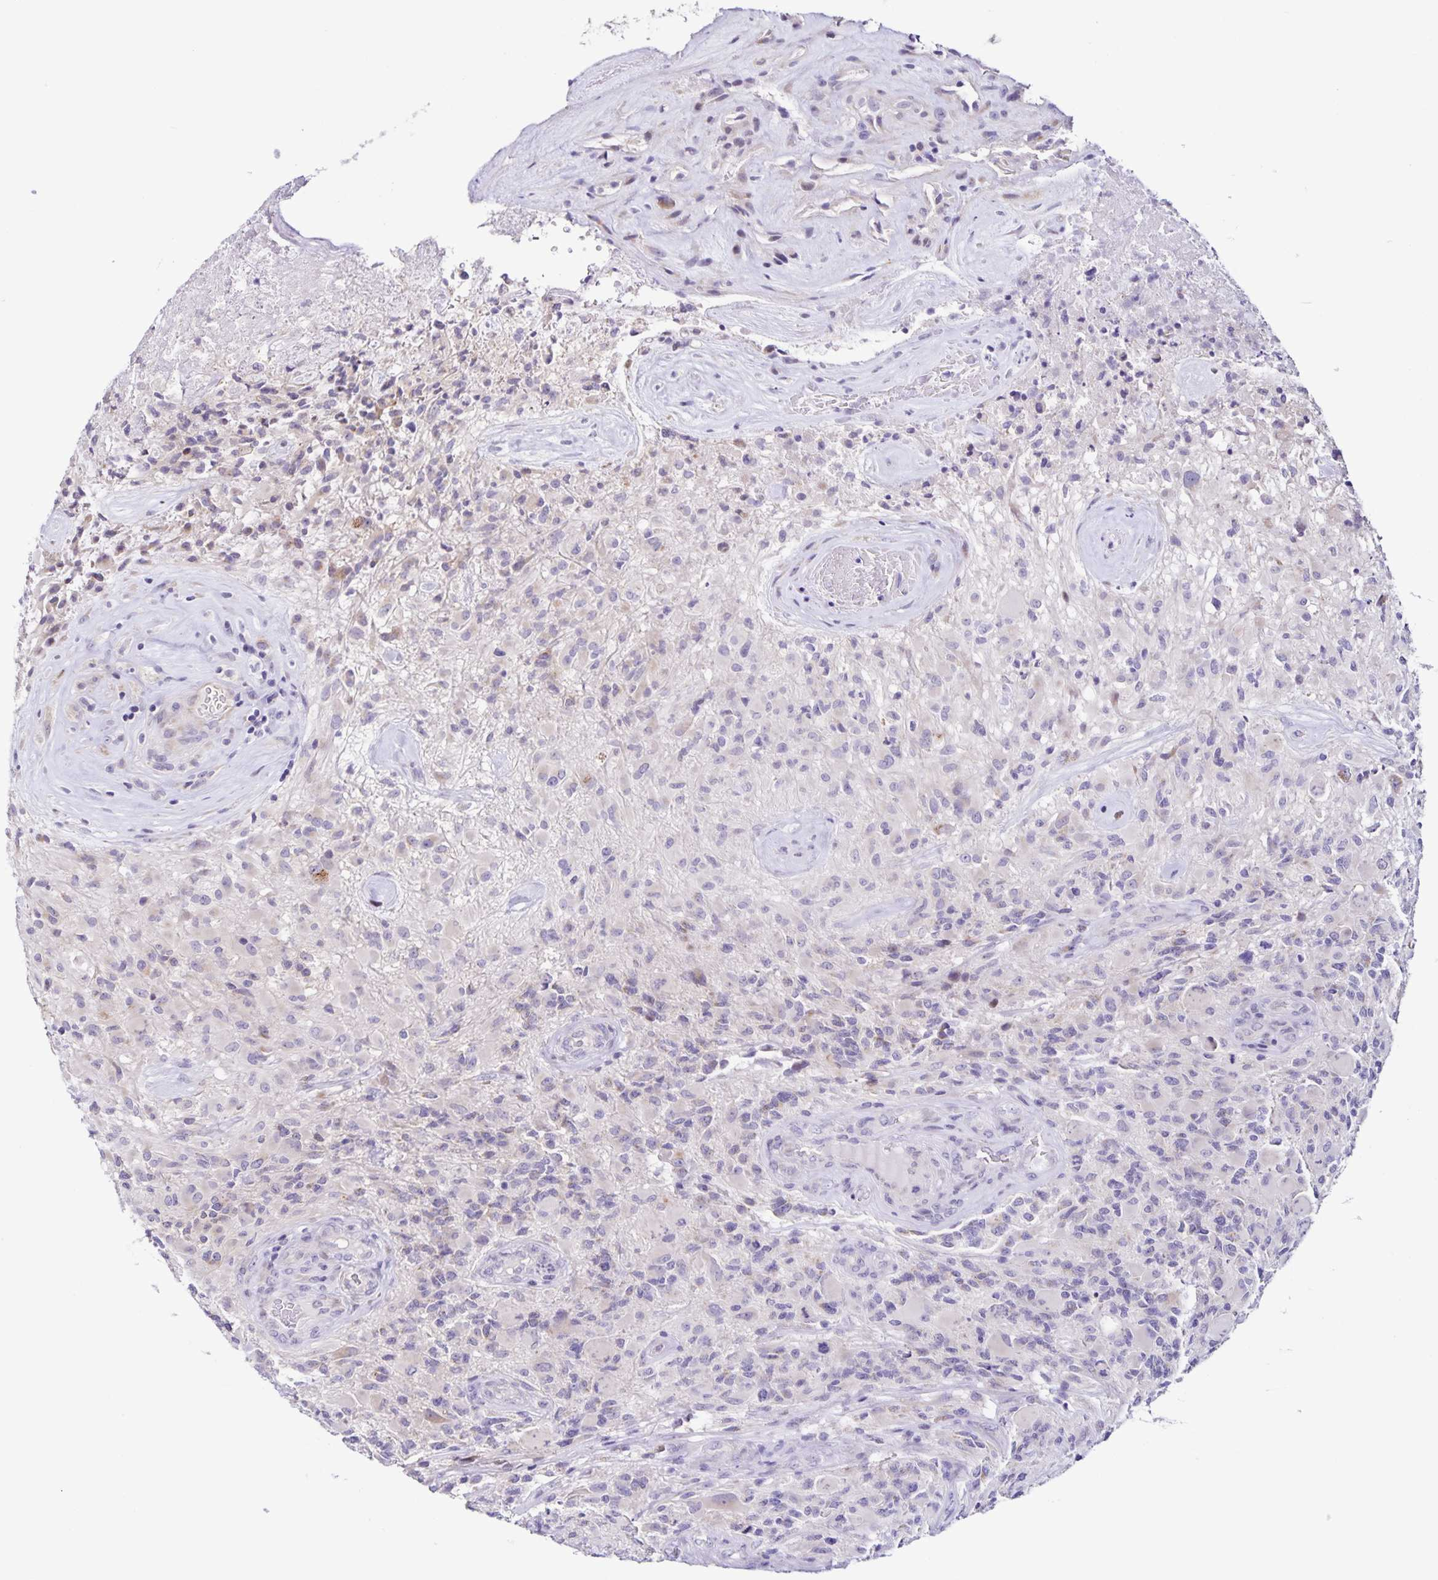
{"staining": {"intensity": "negative", "quantity": "none", "location": "none"}, "tissue": "glioma", "cell_type": "Tumor cells", "image_type": "cancer", "snomed": [{"axis": "morphology", "description": "Glioma, malignant, High grade"}, {"axis": "topography", "description": "Brain"}], "caption": "Tumor cells are negative for brown protein staining in high-grade glioma (malignant).", "gene": "RNFT2", "patient": {"sex": "female", "age": 65}}